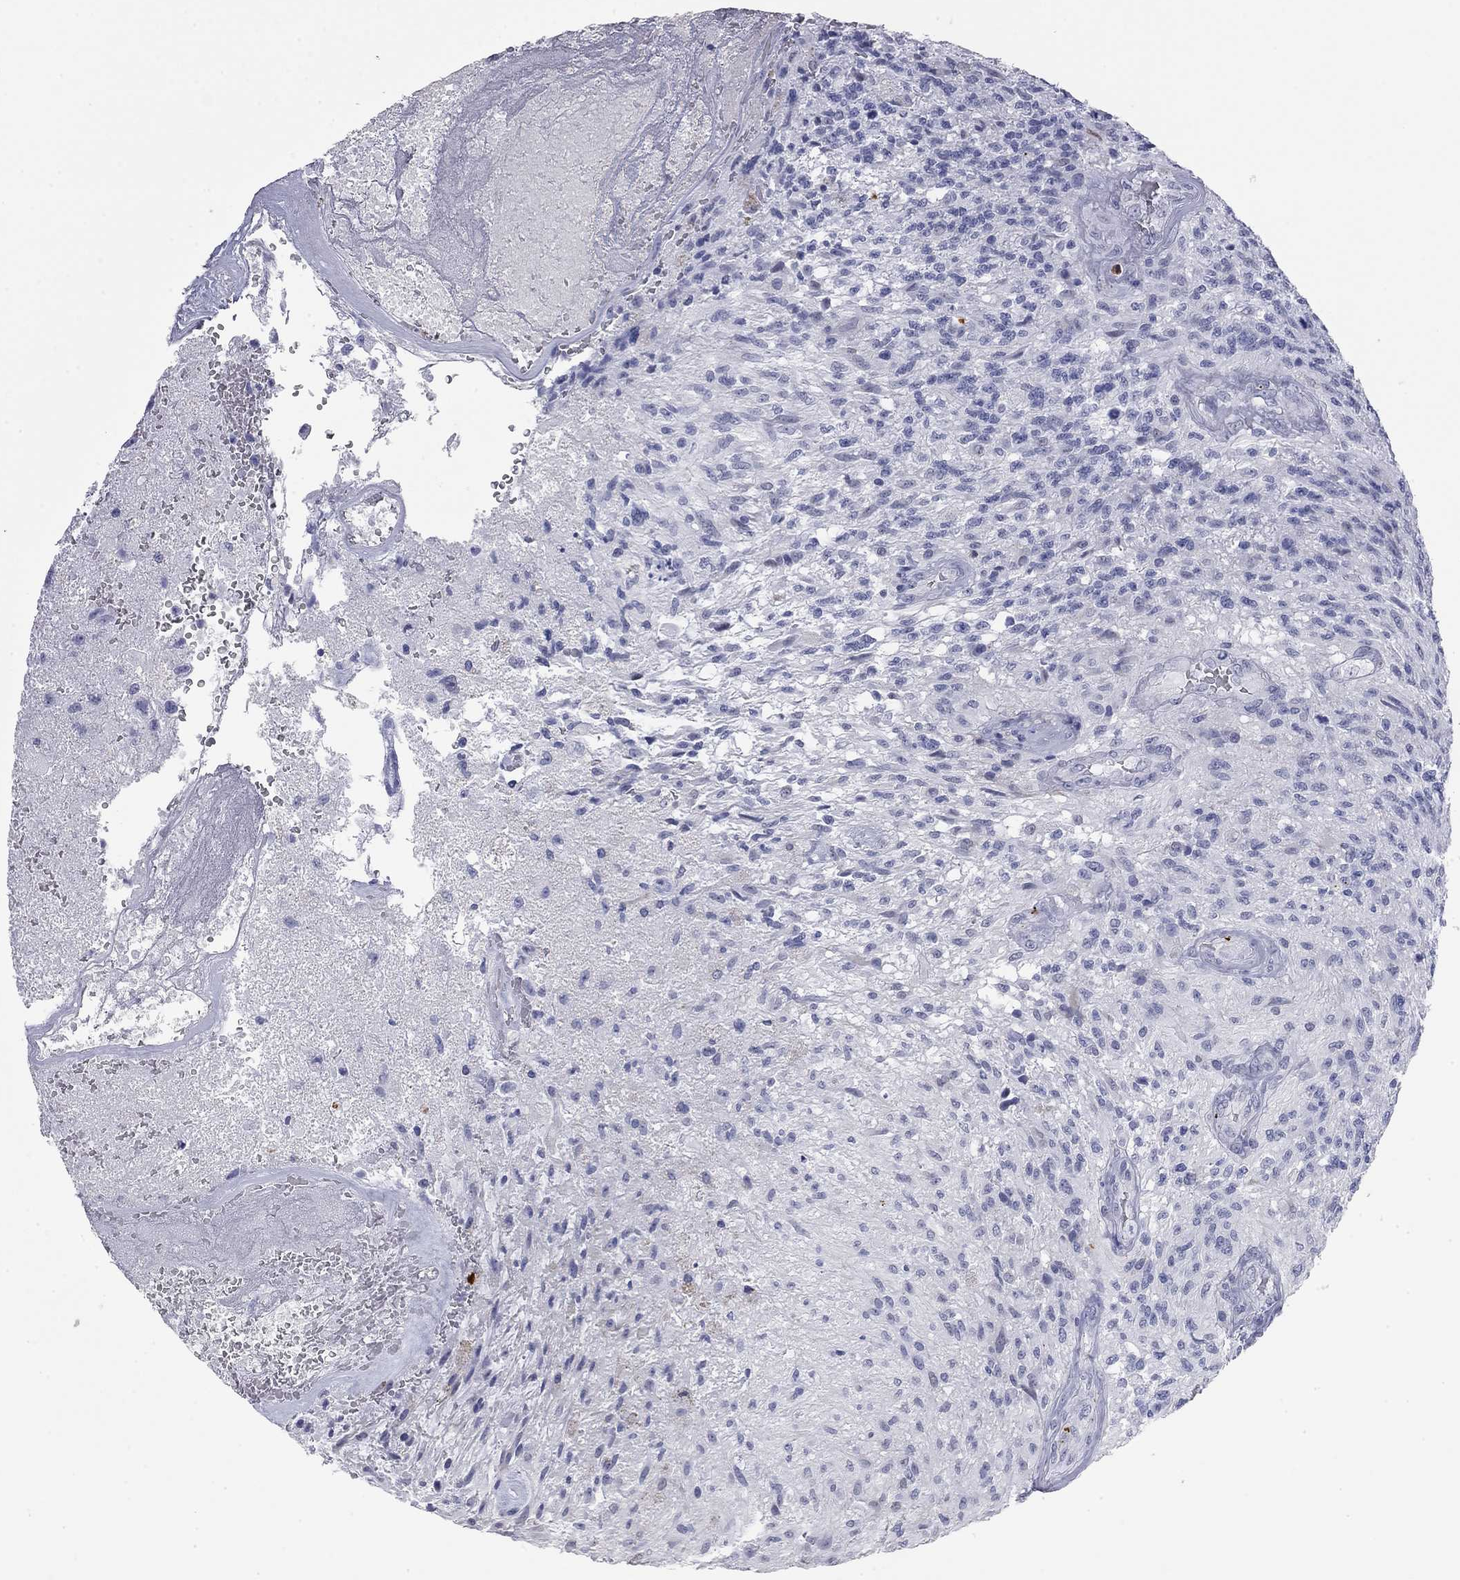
{"staining": {"intensity": "negative", "quantity": "none", "location": "none"}, "tissue": "glioma", "cell_type": "Tumor cells", "image_type": "cancer", "snomed": [{"axis": "morphology", "description": "Glioma, malignant, High grade"}, {"axis": "topography", "description": "Brain"}], "caption": "IHC of glioma shows no expression in tumor cells.", "gene": "AK8", "patient": {"sex": "male", "age": 56}}